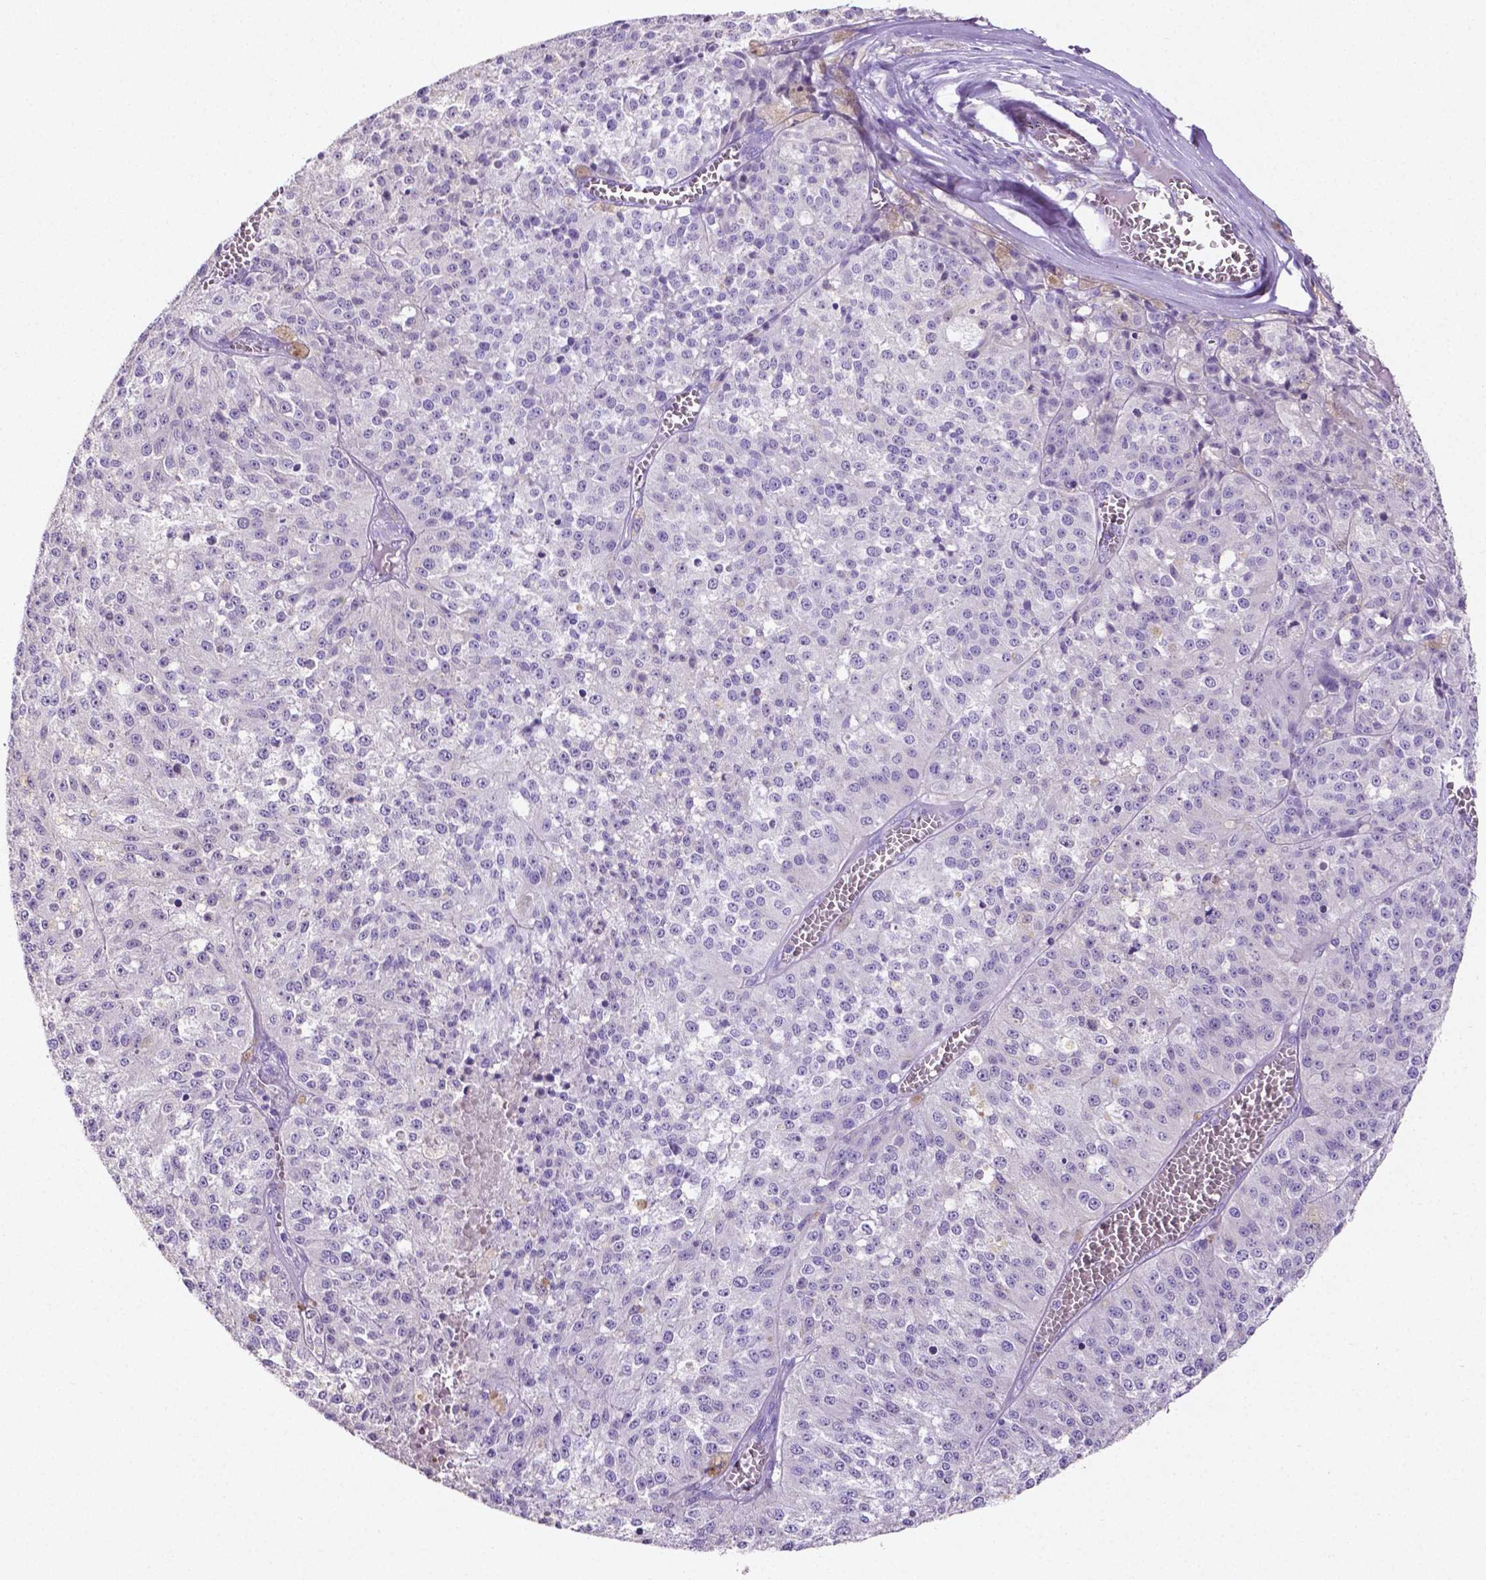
{"staining": {"intensity": "negative", "quantity": "none", "location": "none"}, "tissue": "melanoma", "cell_type": "Tumor cells", "image_type": "cancer", "snomed": [{"axis": "morphology", "description": "Malignant melanoma, Metastatic site"}, {"axis": "topography", "description": "Lymph node"}], "caption": "Immunohistochemistry histopathology image of neoplastic tissue: malignant melanoma (metastatic site) stained with DAB displays no significant protein expression in tumor cells. The staining was performed using DAB to visualize the protein expression in brown, while the nuclei were stained in blue with hematoxylin (Magnification: 20x).", "gene": "SLC22A2", "patient": {"sex": "female", "age": 64}}